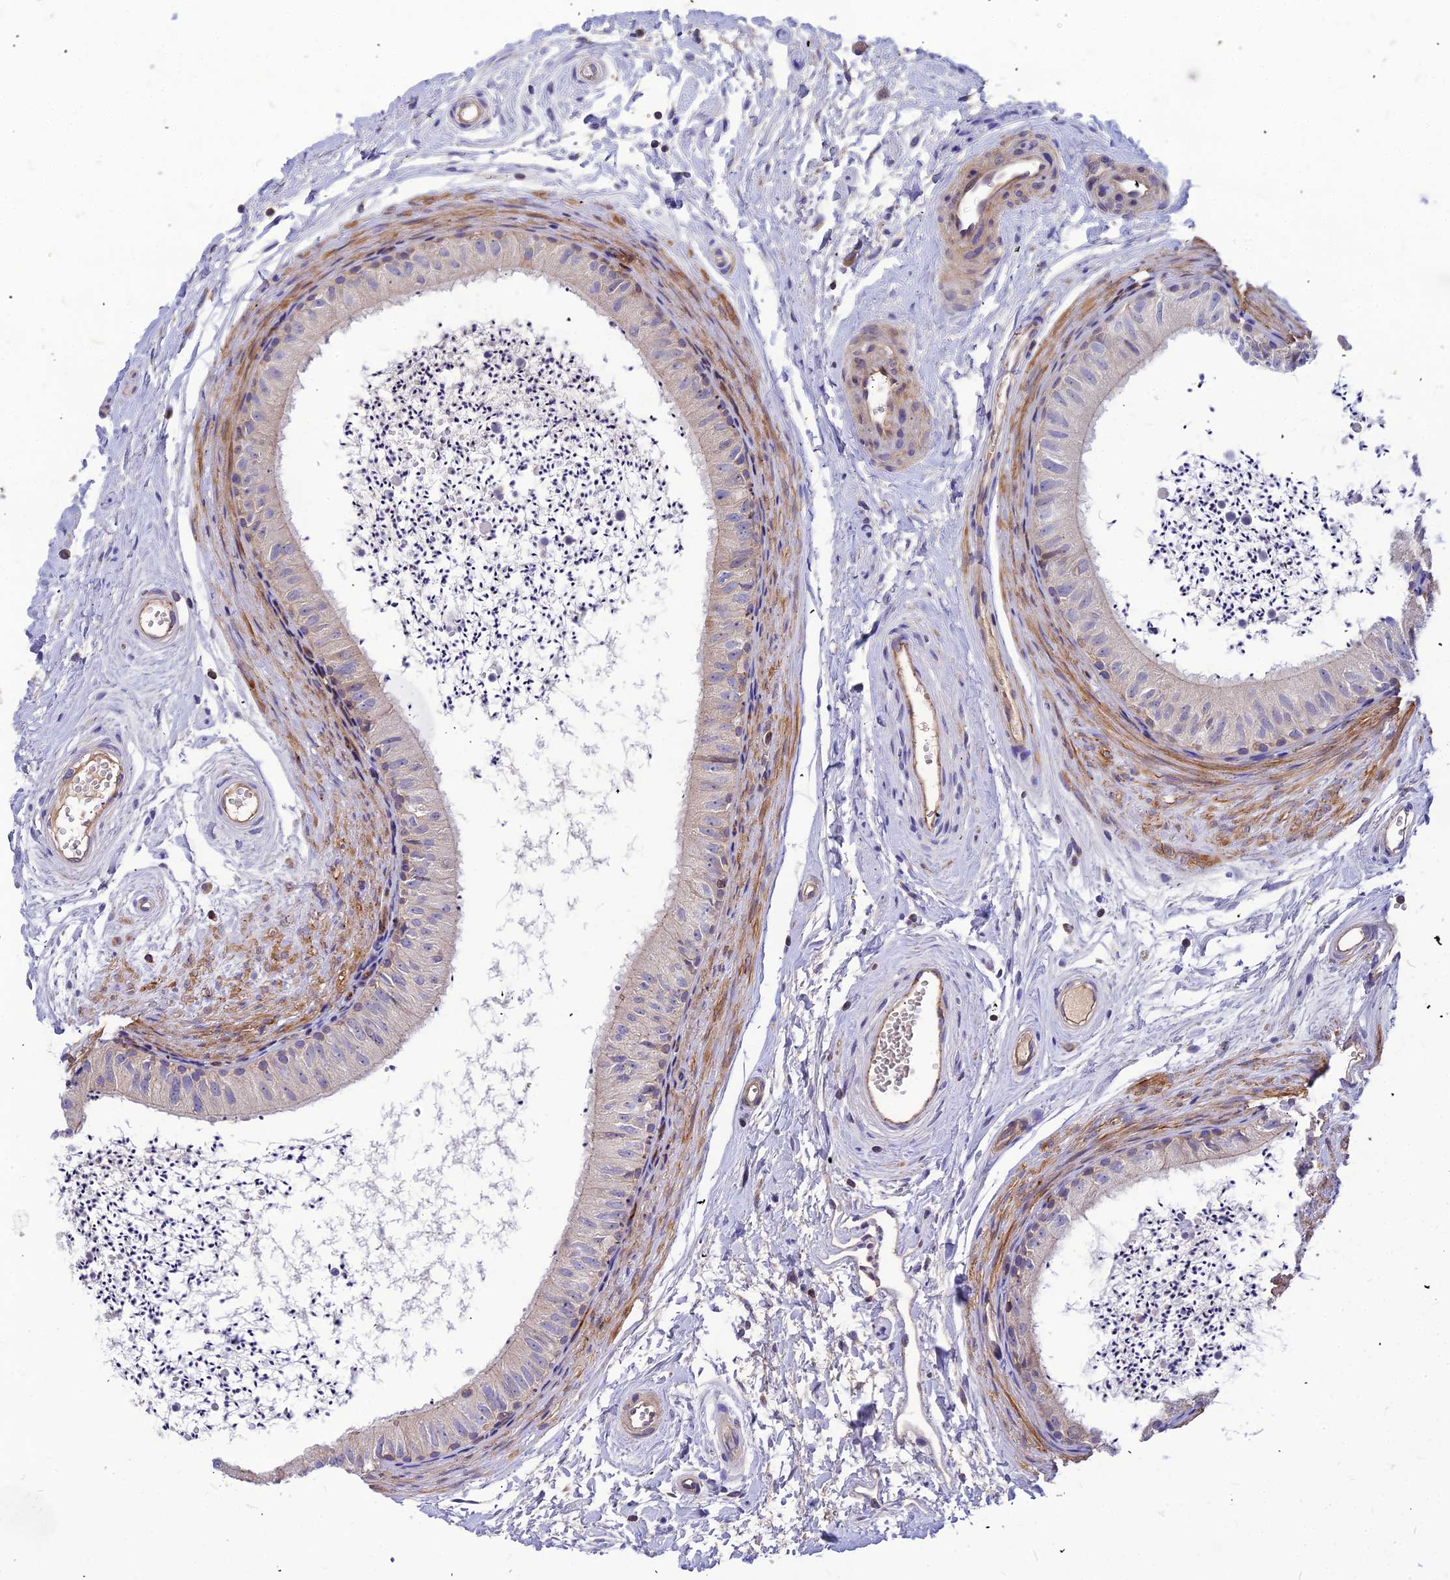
{"staining": {"intensity": "weak", "quantity": "<25%", "location": "cytoplasmic/membranous"}, "tissue": "epididymis", "cell_type": "Glandular cells", "image_type": "normal", "snomed": [{"axis": "morphology", "description": "Normal tissue, NOS"}, {"axis": "topography", "description": "Epididymis"}], "caption": "High power microscopy micrograph of an IHC image of normal epididymis, revealing no significant expression in glandular cells. Nuclei are stained in blue.", "gene": "ASPHD1", "patient": {"sex": "male", "age": 56}}